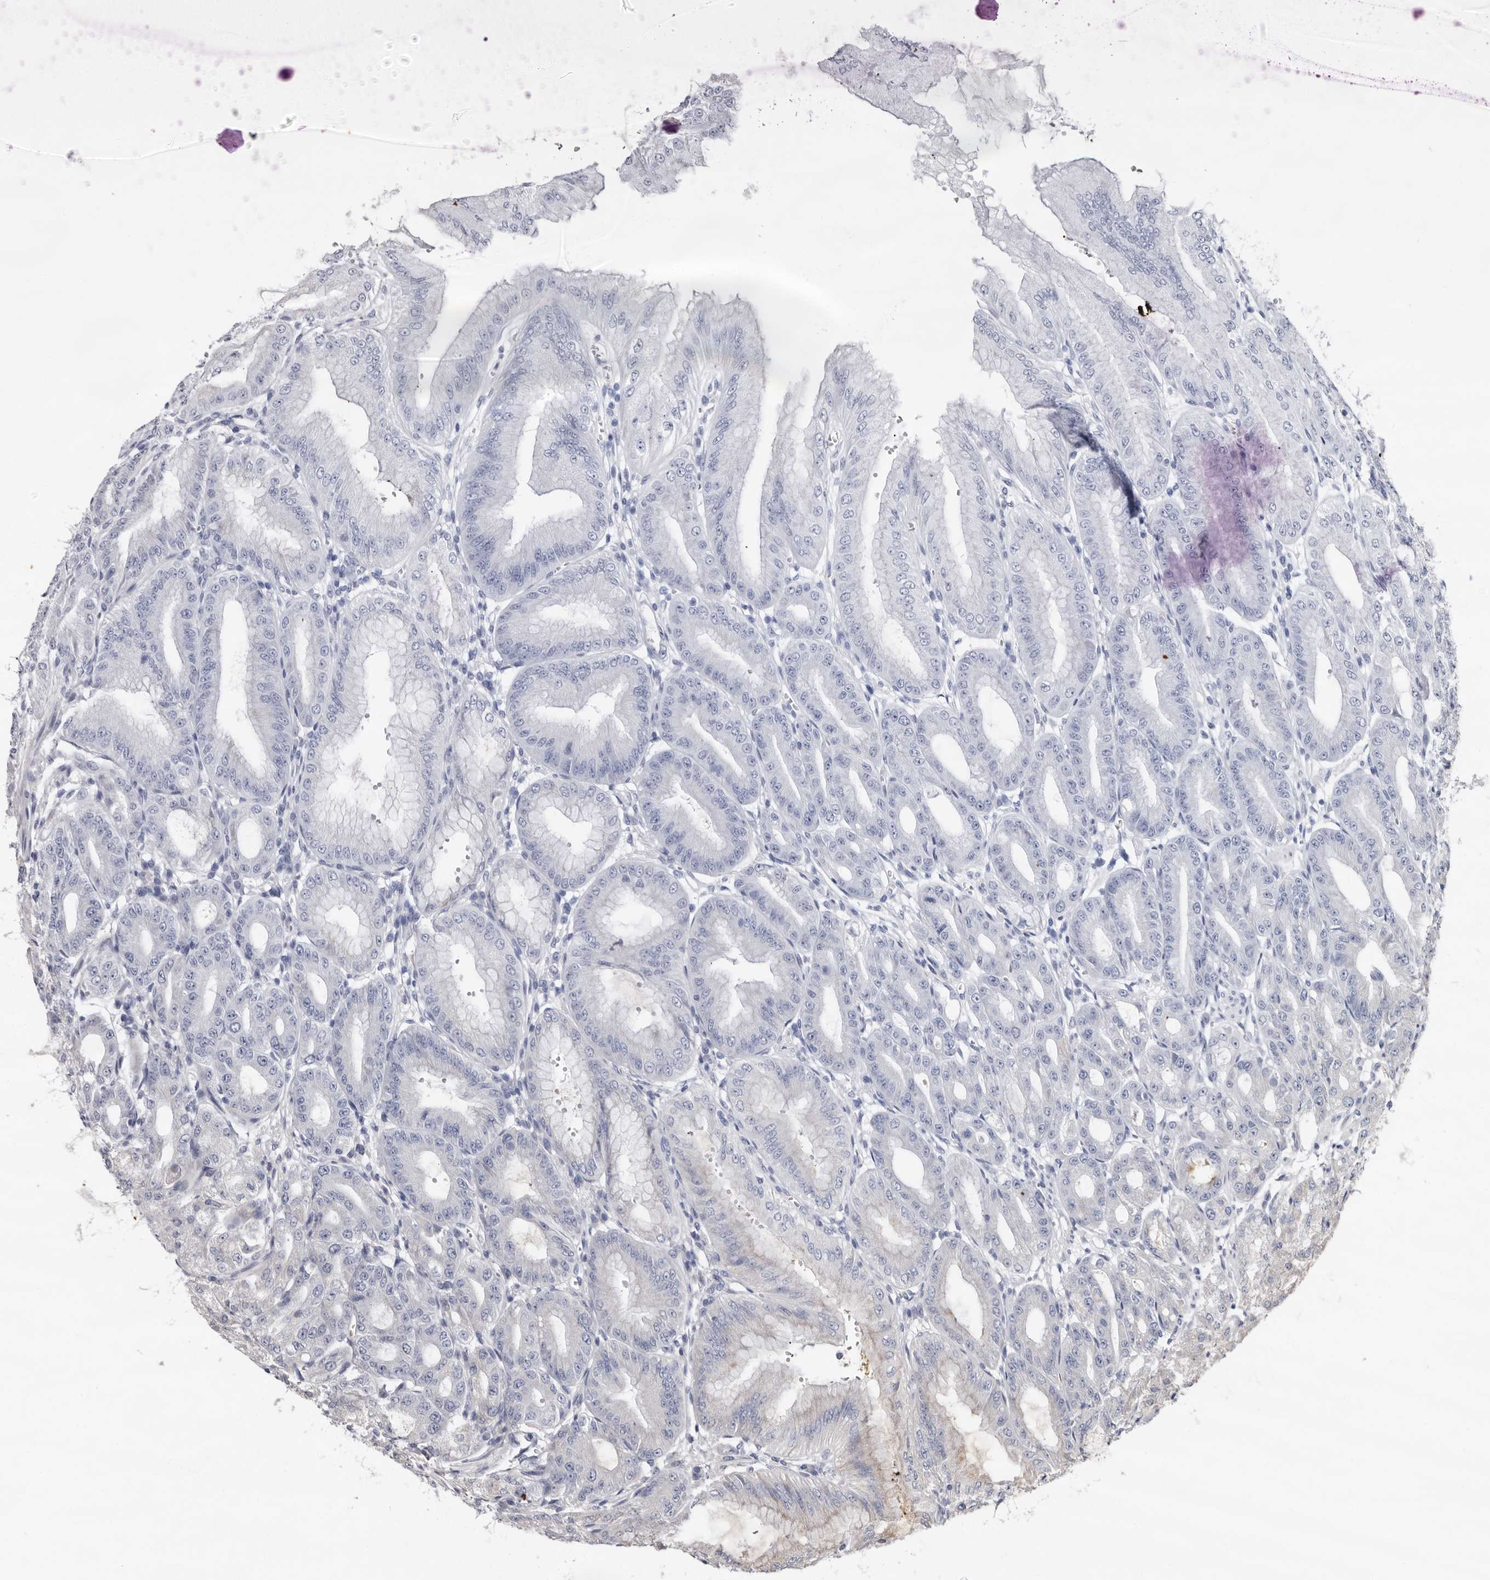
{"staining": {"intensity": "moderate", "quantity": "<25%", "location": "cytoplasmic/membranous"}, "tissue": "stomach", "cell_type": "Glandular cells", "image_type": "normal", "snomed": [{"axis": "morphology", "description": "Normal tissue, NOS"}, {"axis": "topography", "description": "Stomach, lower"}], "caption": "High-magnification brightfield microscopy of unremarkable stomach stained with DAB (3,3'-diaminobenzidine) (brown) and counterstained with hematoxylin (blue). glandular cells exhibit moderate cytoplasmic/membranous expression is identified in about<25% of cells.", "gene": "WEE2", "patient": {"sex": "male", "age": 71}}